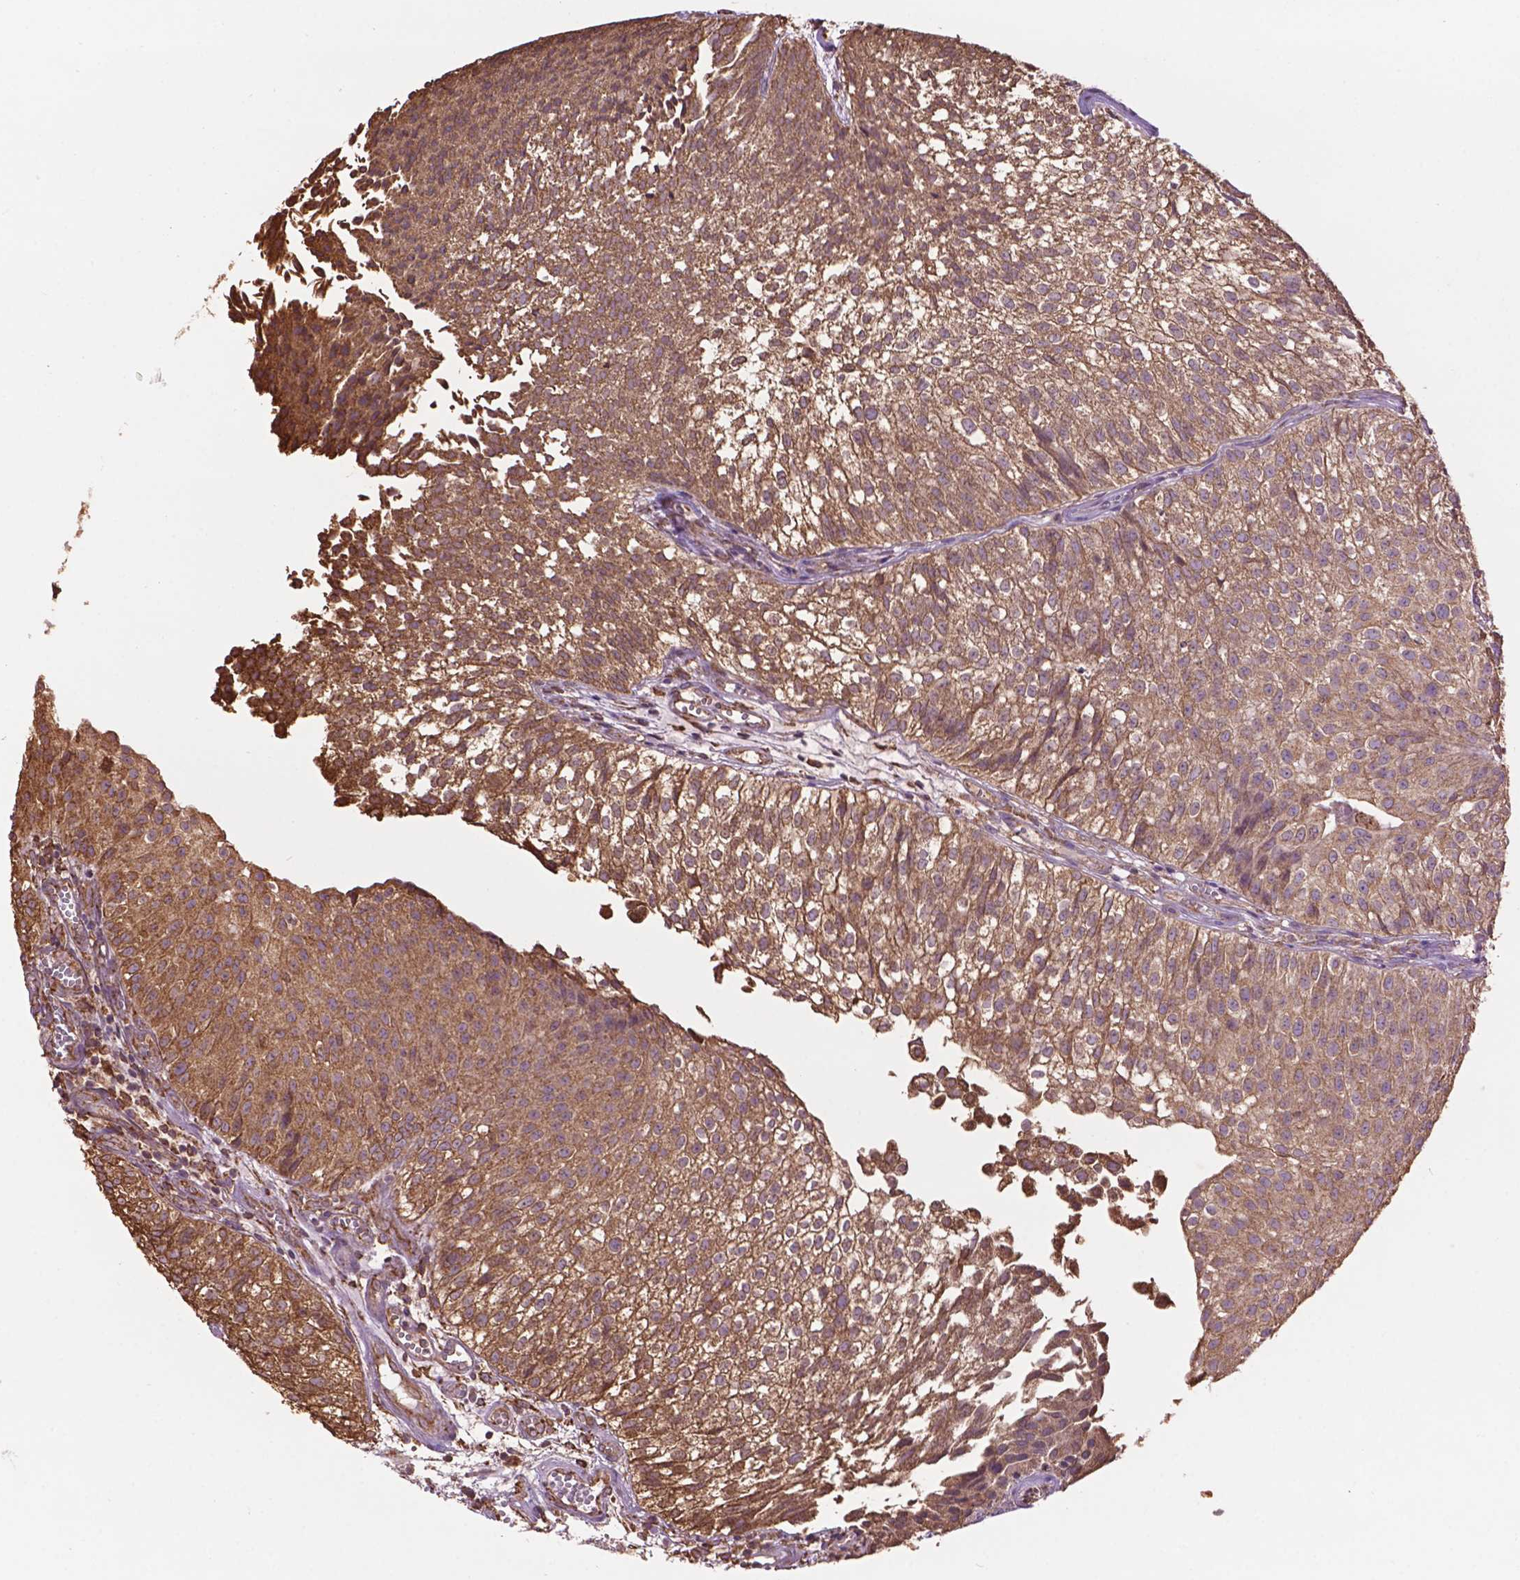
{"staining": {"intensity": "moderate", "quantity": ">75%", "location": "cytoplasmic/membranous"}, "tissue": "urothelial cancer", "cell_type": "Tumor cells", "image_type": "cancer", "snomed": [{"axis": "morphology", "description": "Urothelial carcinoma, Low grade"}, {"axis": "topography", "description": "Urinary bladder"}], "caption": "The immunohistochemical stain highlights moderate cytoplasmic/membranous expression in tumor cells of urothelial cancer tissue.", "gene": "PPP2R5E", "patient": {"sex": "male", "age": 70}}